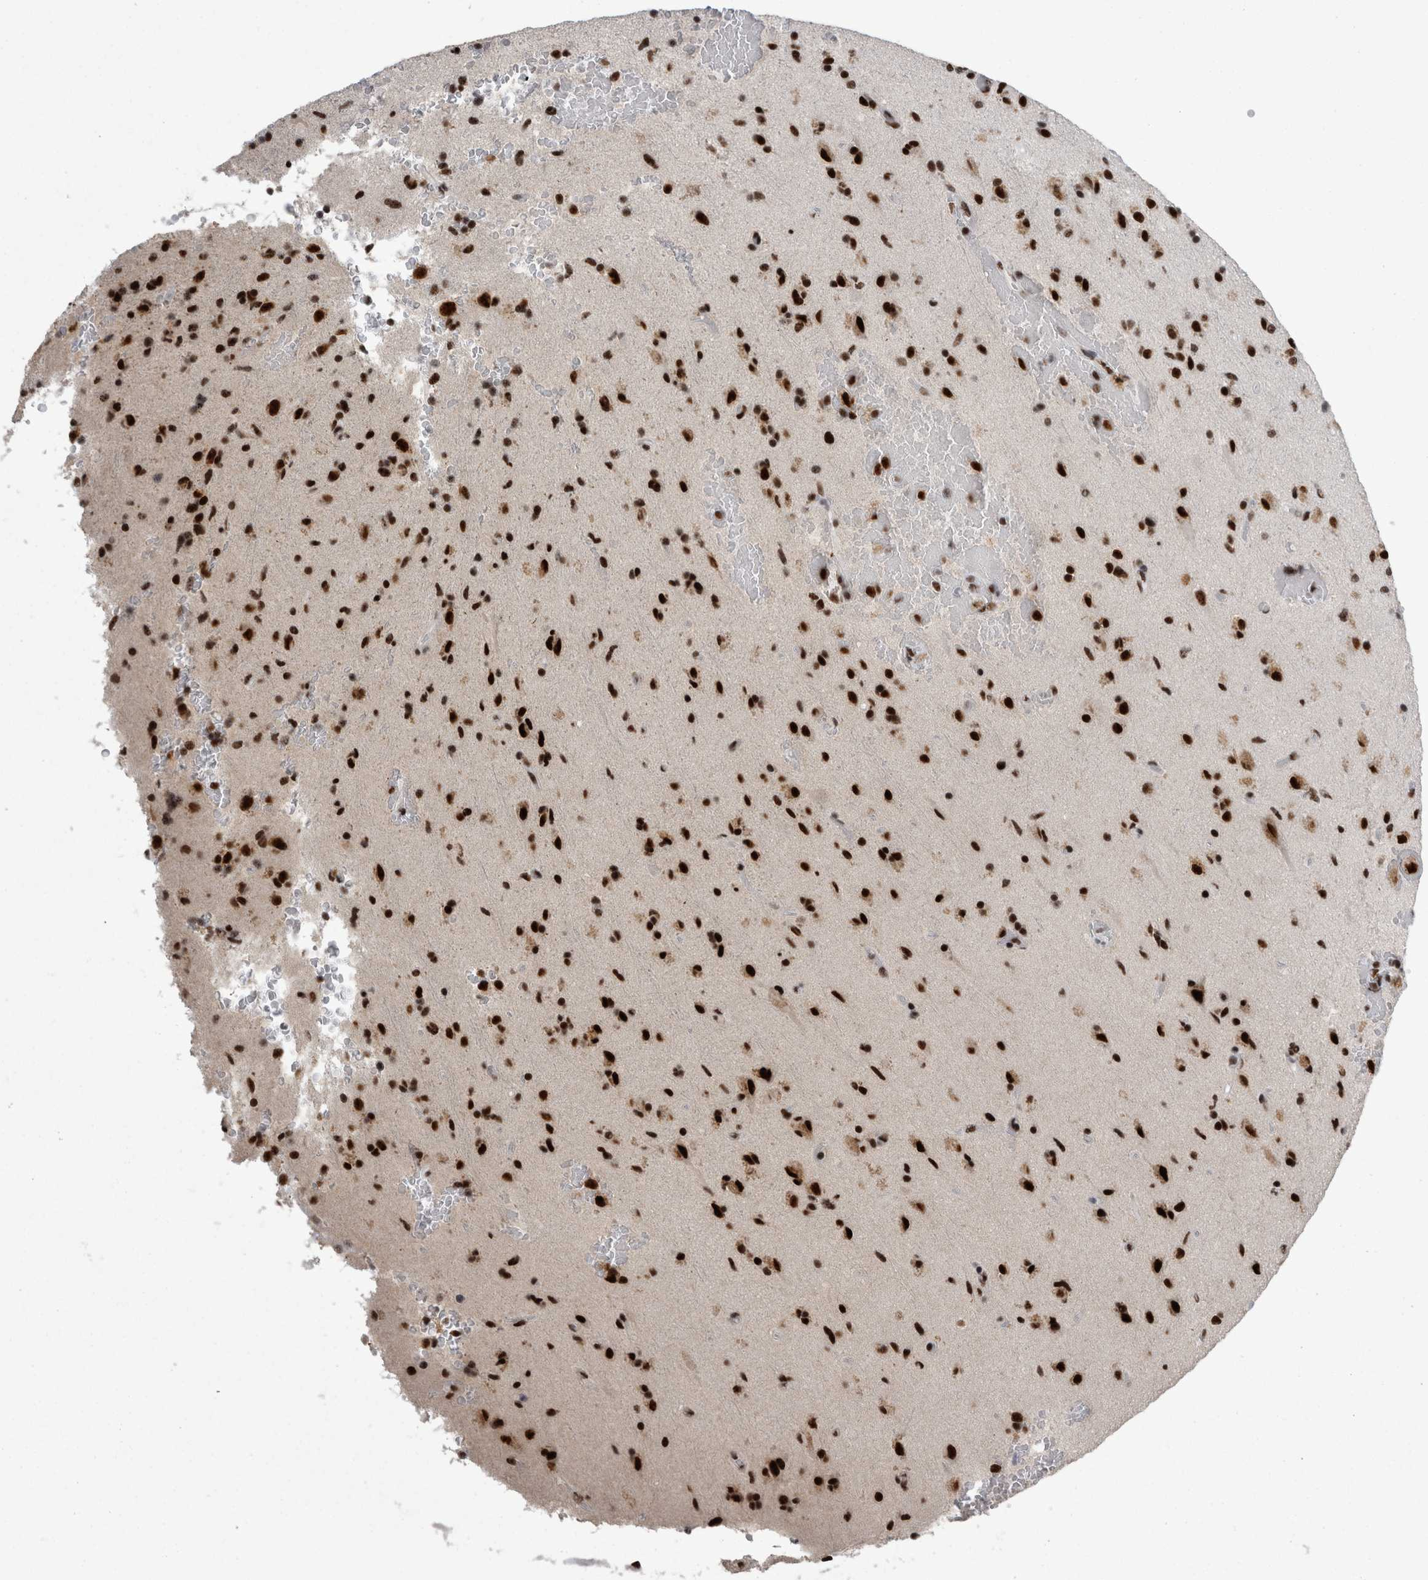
{"staining": {"intensity": "strong", "quantity": ">75%", "location": "nuclear"}, "tissue": "glioma", "cell_type": "Tumor cells", "image_type": "cancer", "snomed": [{"axis": "morphology", "description": "Glioma, malignant, High grade"}, {"axis": "topography", "description": "Brain"}], "caption": "Glioma stained for a protein displays strong nuclear positivity in tumor cells.", "gene": "SNRNP40", "patient": {"sex": "male", "age": 72}}